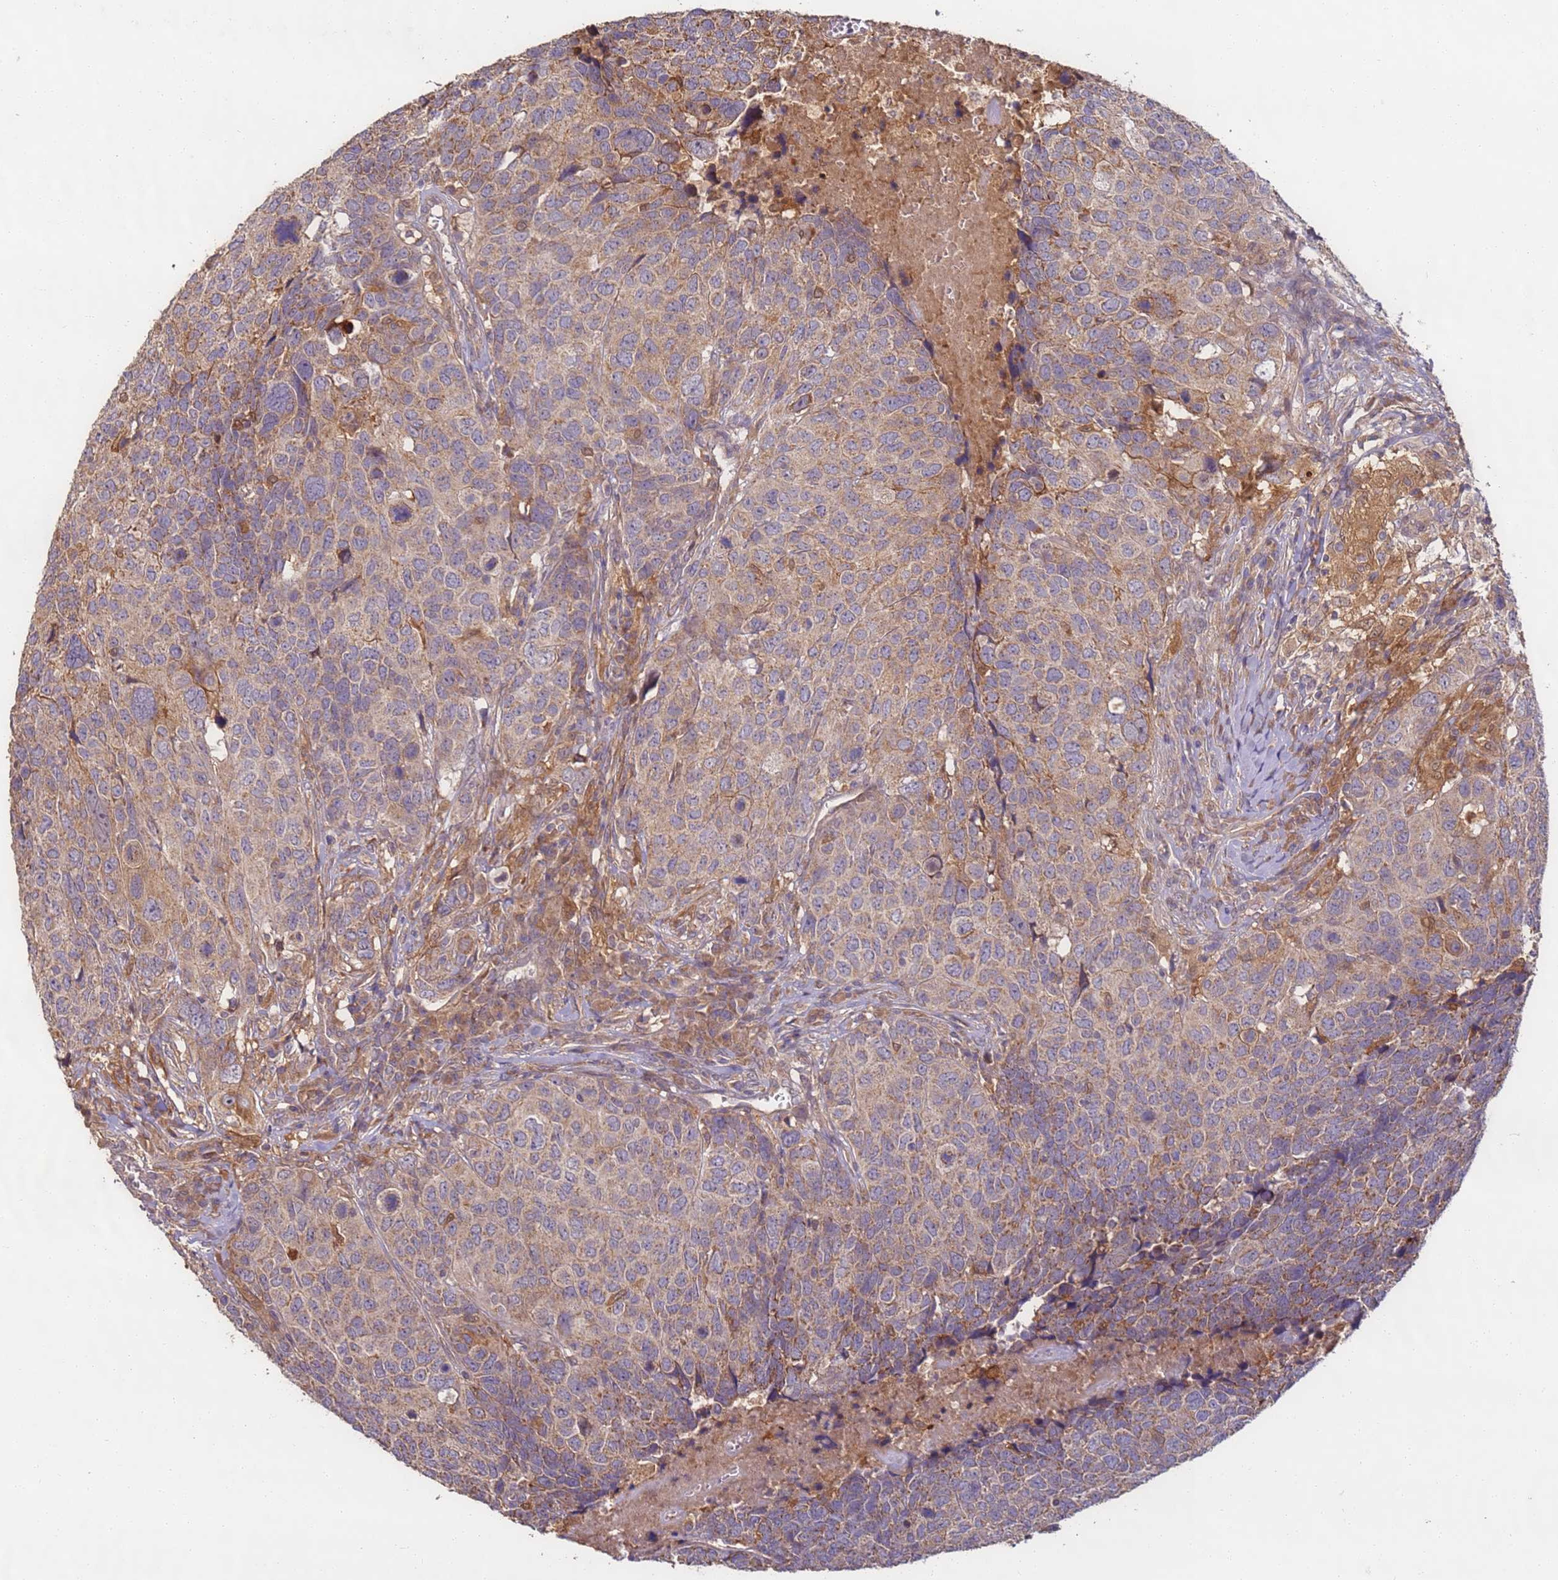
{"staining": {"intensity": "moderate", "quantity": ">75%", "location": "cytoplasmic/membranous"}, "tissue": "head and neck cancer", "cell_type": "Tumor cells", "image_type": "cancer", "snomed": [{"axis": "morphology", "description": "Squamous cell carcinoma, NOS"}, {"axis": "topography", "description": "Head-Neck"}], "caption": "Tumor cells reveal medium levels of moderate cytoplasmic/membranous expression in about >75% of cells in head and neck cancer.", "gene": "TIGAR", "patient": {"sex": "male", "age": 66}}